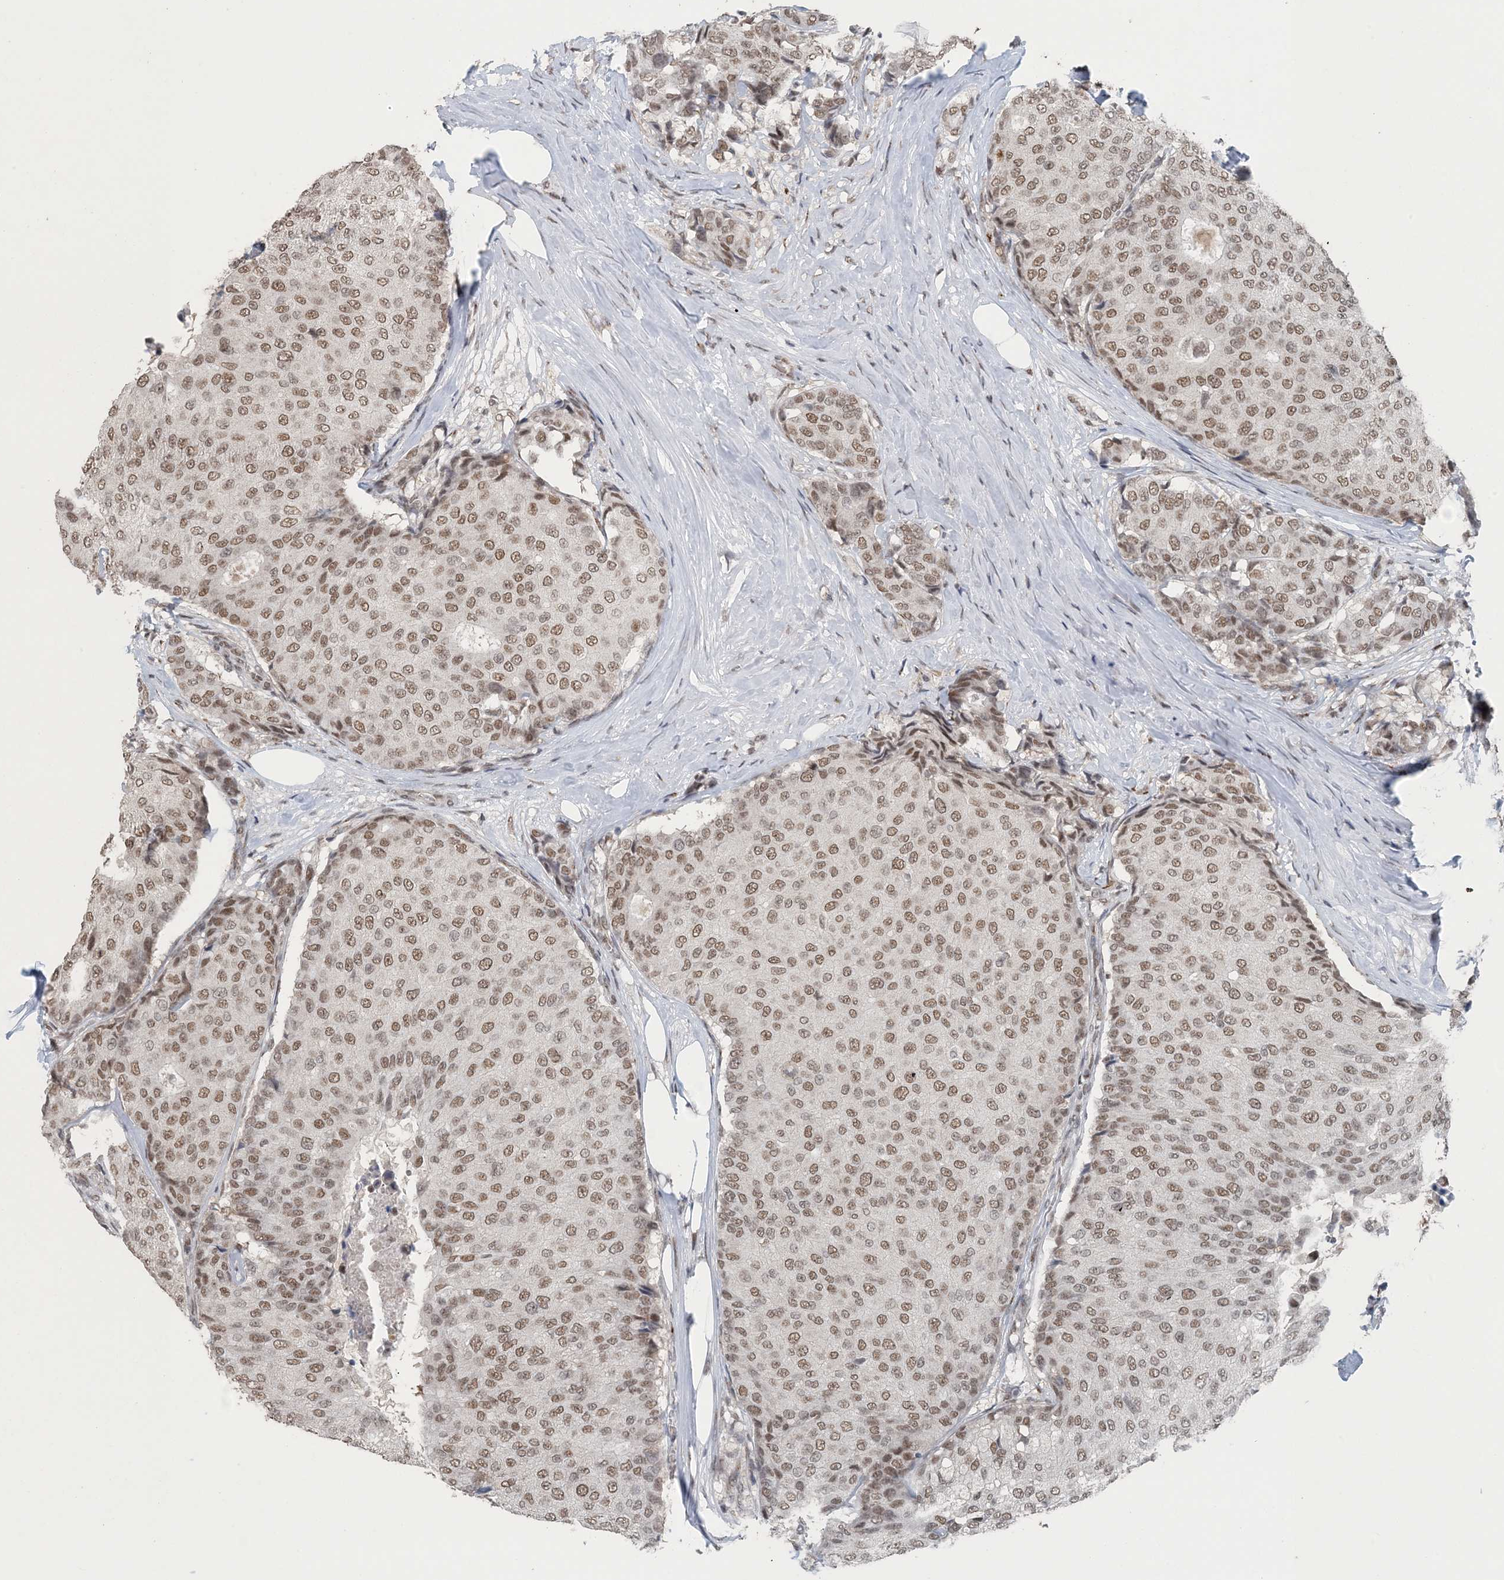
{"staining": {"intensity": "moderate", "quantity": ">75%", "location": "nuclear"}, "tissue": "breast cancer", "cell_type": "Tumor cells", "image_type": "cancer", "snomed": [{"axis": "morphology", "description": "Duct carcinoma"}, {"axis": "topography", "description": "Breast"}], "caption": "Human breast cancer stained with a brown dye reveals moderate nuclear positive expression in approximately >75% of tumor cells.", "gene": "MBD2", "patient": {"sex": "female", "age": 75}}